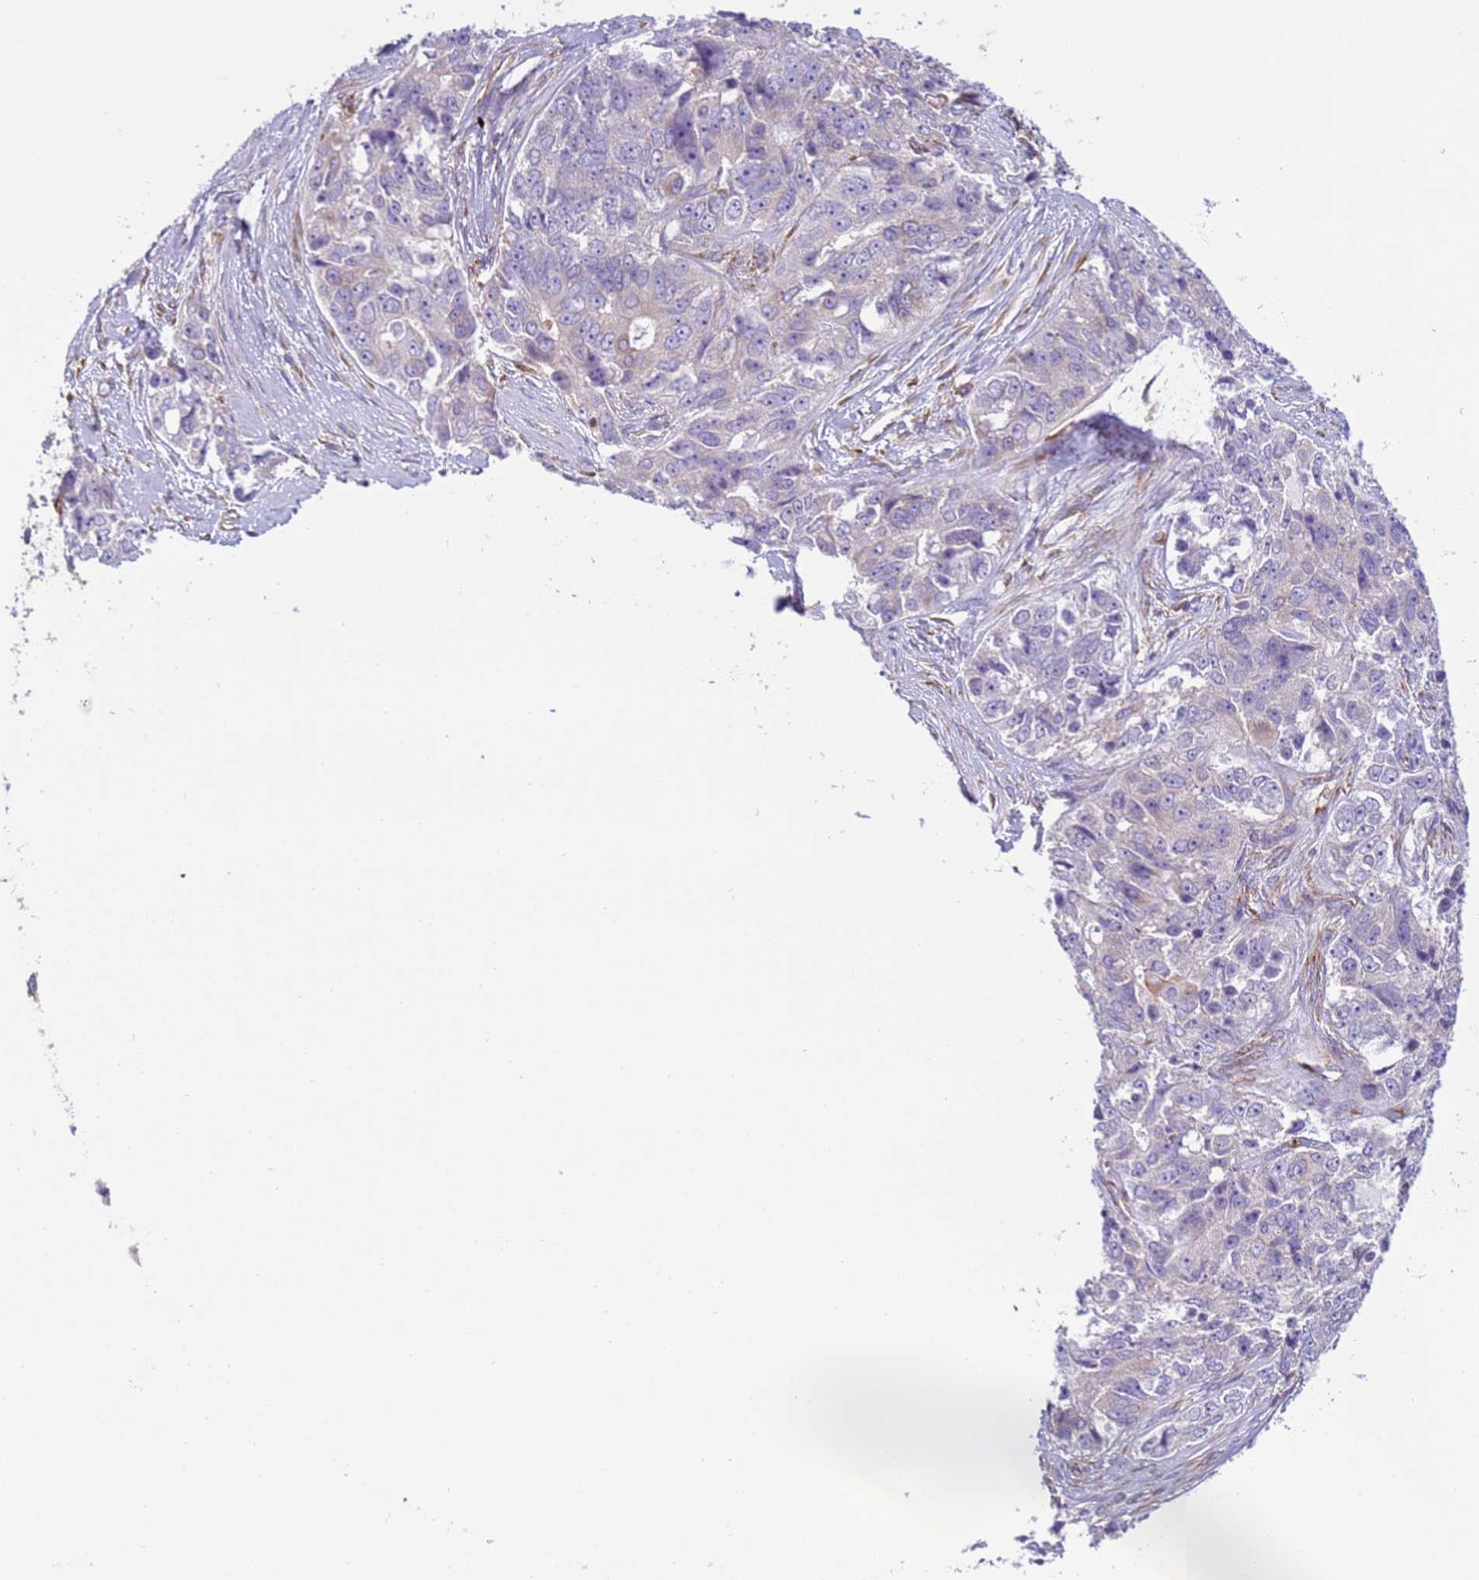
{"staining": {"intensity": "negative", "quantity": "none", "location": "none"}, "tissue": "ovarian cancer", "cell_type": "Tumor cells", "image_type": "cancer", "snomed": [{"axis": "morphology", "description": "Carcinoma, endometroid"}, {"axis": "topography", "description": "Ovary"}], "caption": "Immunohistochemistry histopathology image of human ovarian endometroid carcinoma stained for a protein (brown), which demonstrates no staining in tumor cells.", "gene": "VARS1", "patient": {"sex": "female", "age": 51}}